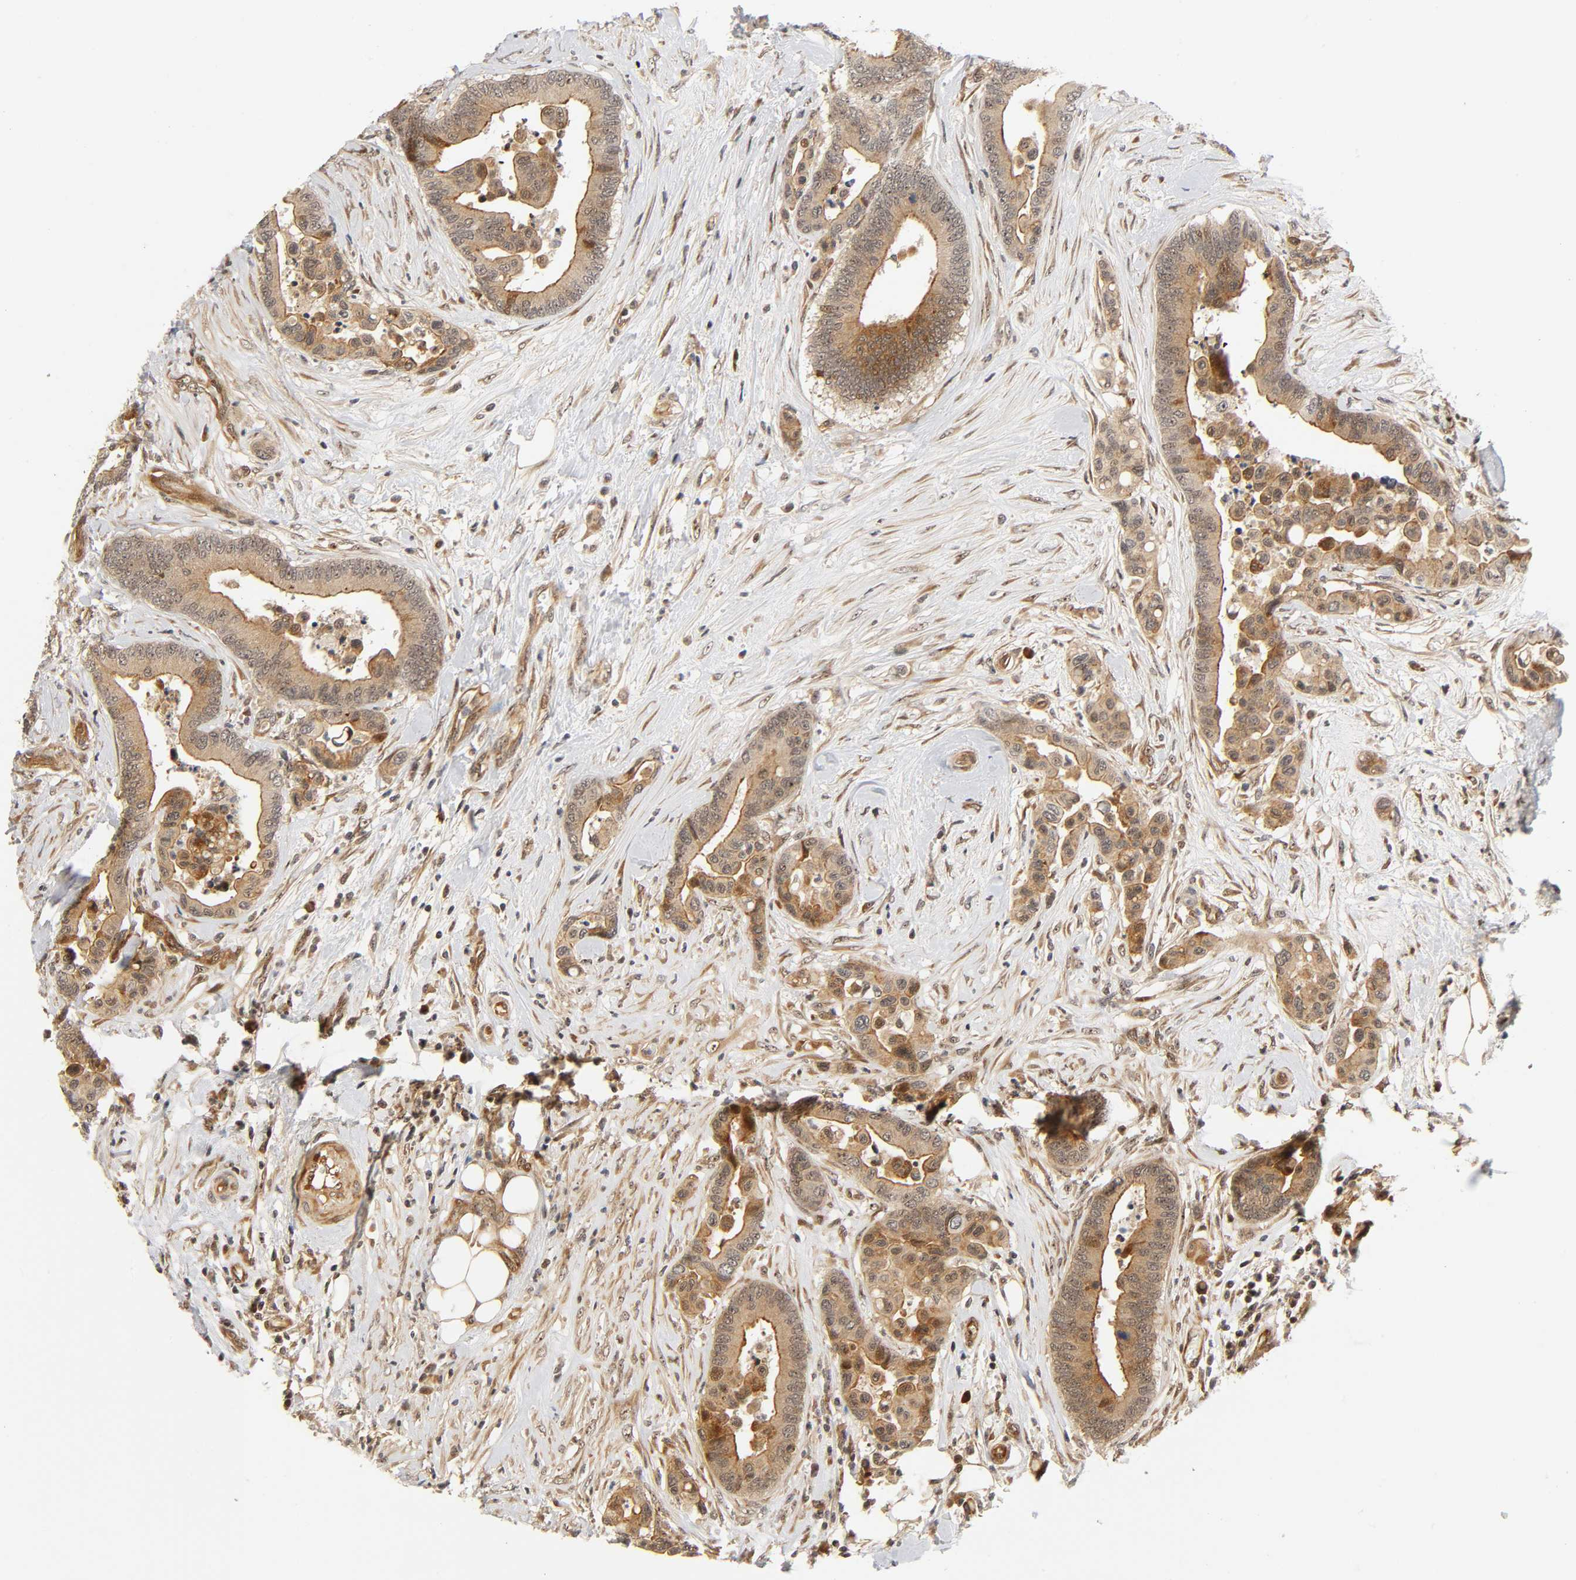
{"staining": {"intensity": "moderate", "quantity": ">75%", "location": "cytoplasmic/membranous,nuclear"}, "tissue": "colorectal cancer", "cell_type": "Tumor cells", "image_type": "cancer", "snomed": [{"axis": "morphology", "description": "Adenocarcinoma, NOS"}, {"axis": "topography", "description": "Colon"}], "caption": "Human colorectal adenocarcinoma stained for a protein (brown) demonstrates moderate cytoplasmic/membranous and nuclear positive expression in approximately >75% of tumor cells.", "gene": "IQCJ-SCHIP1", "patient": {"sex": "male", "age": 82}}